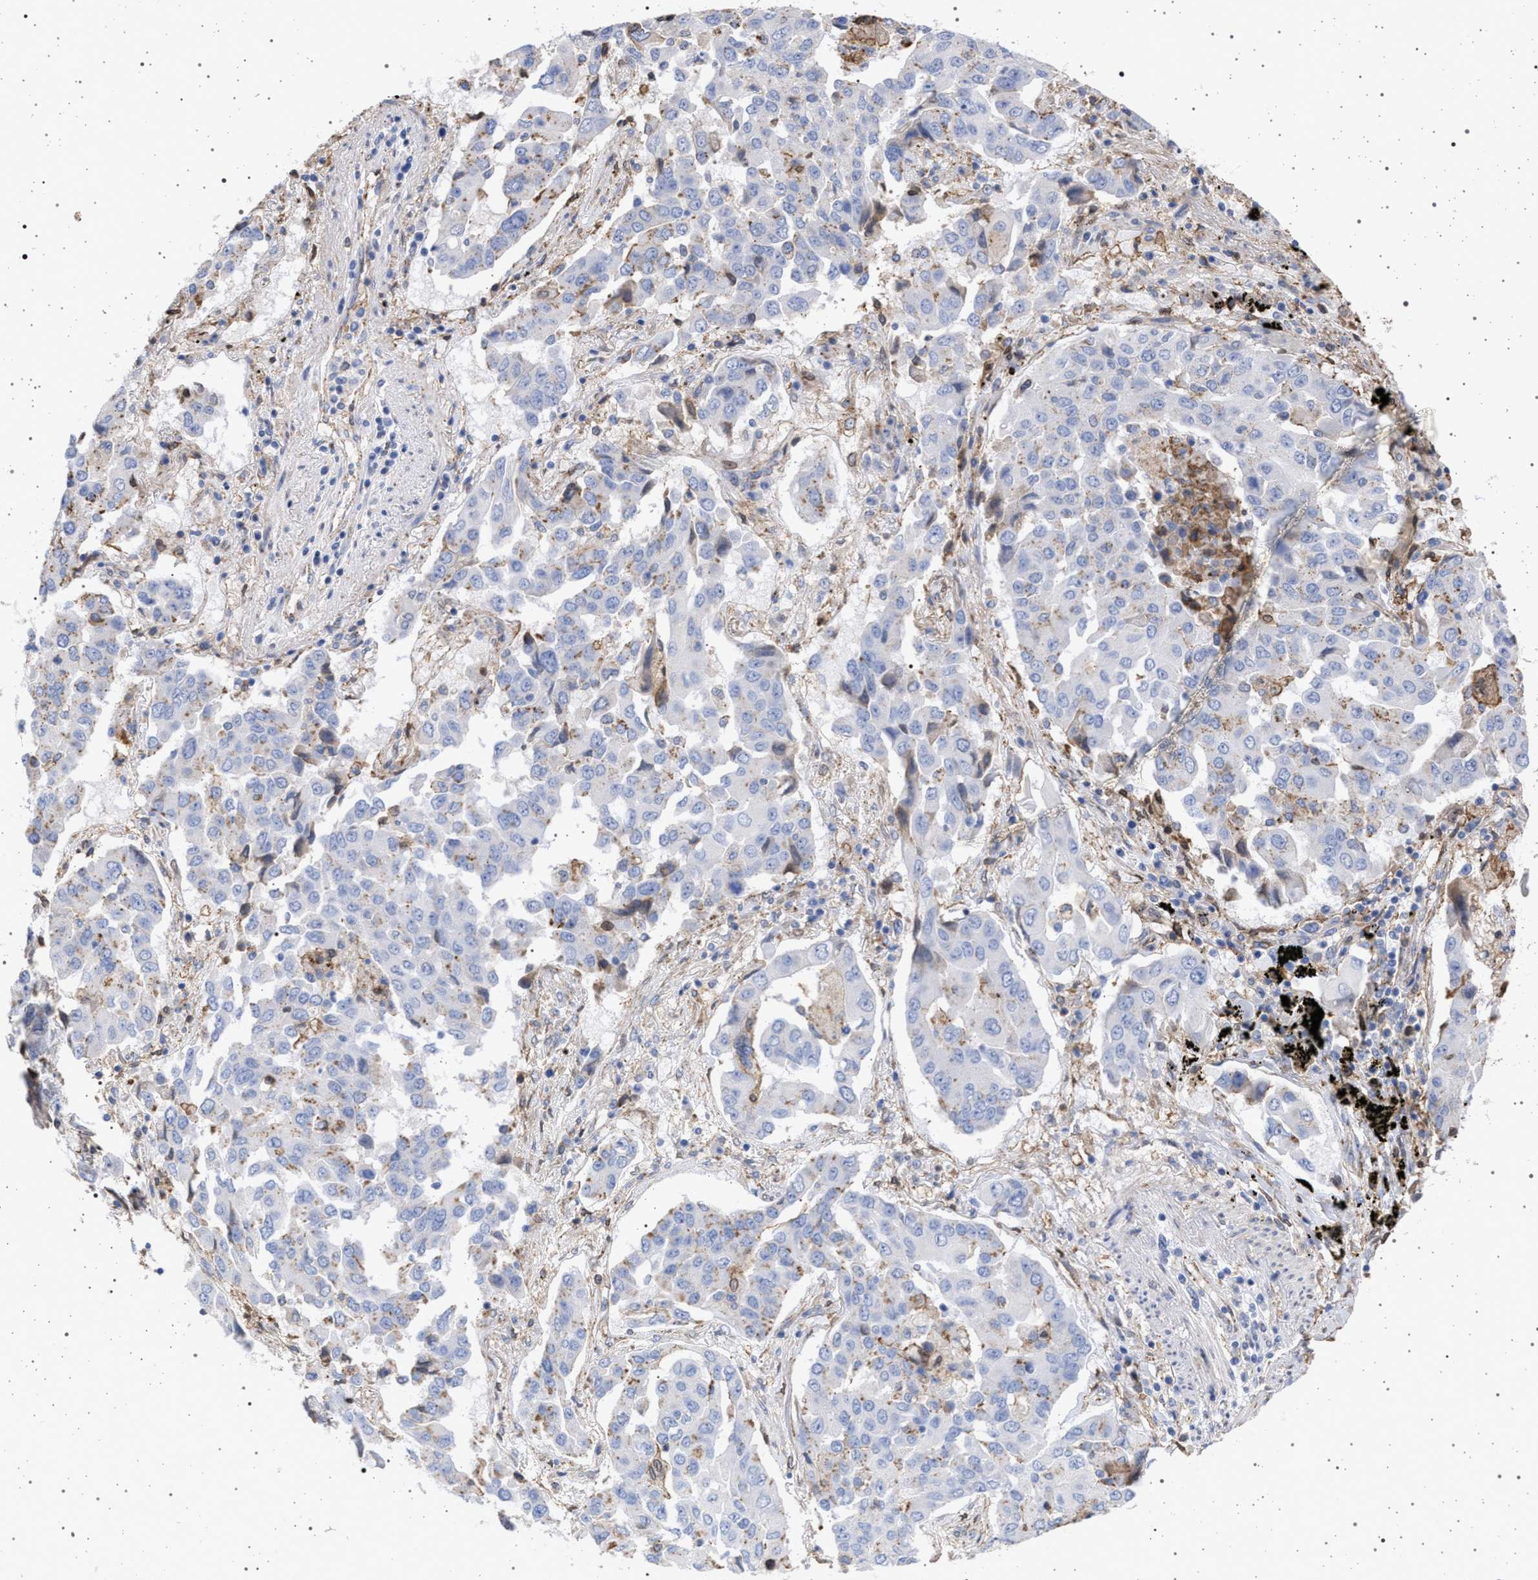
{"staining": {"intensity": "negative", "quantity": "none", "location": "none"}, "tissue": "lung cancer", "cell_type": "Tumor cells", "image_type": "cancer", "snomed": [{"axis": "morphology", "description": "Adenocarcinoma, NOS"}, {"axis": "topography", "description": "Lung"}], "caption": "Image shows no protein expression in tumor cells of lung cancer tissue.", "gene": "PLG", "patient": {"sex": "female", "age": 65}}